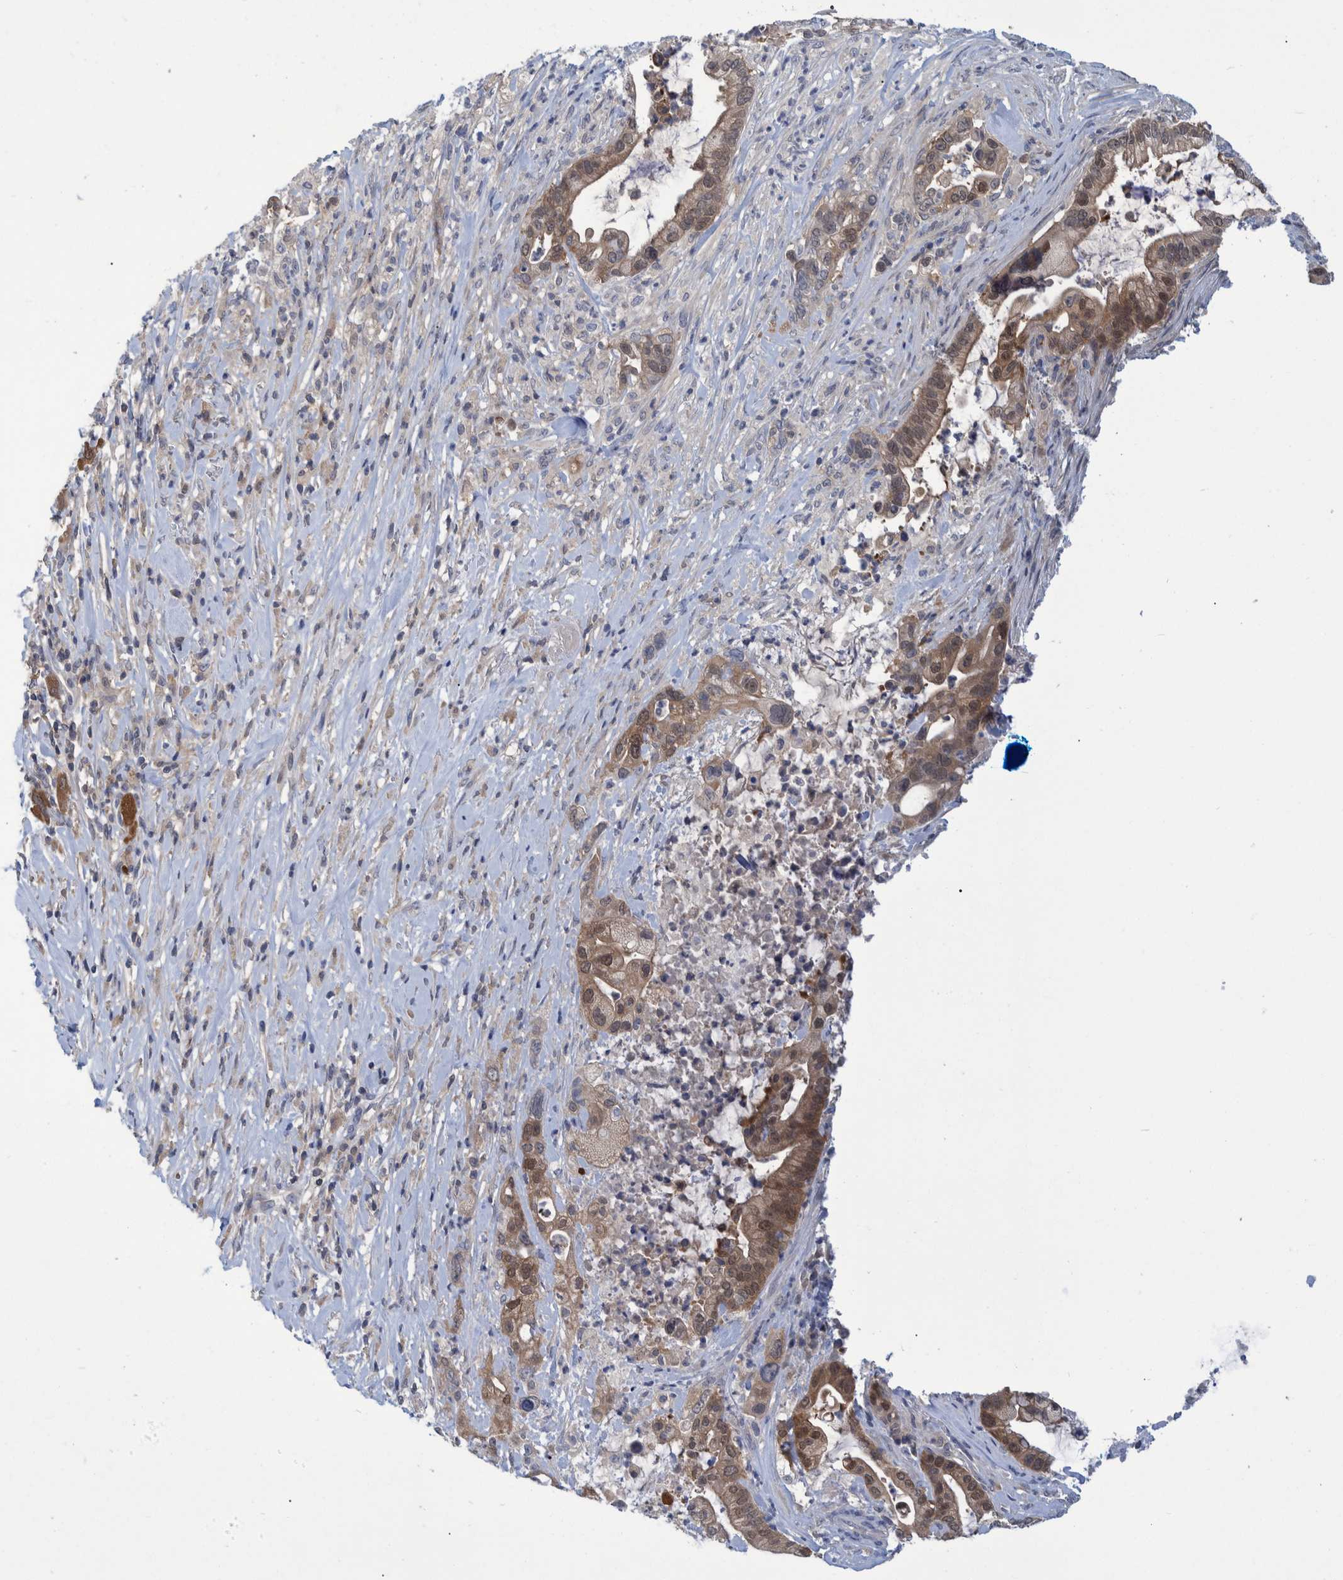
{"staining": {"intensity": "moderate", "quantity": ">75%", "location": "cytoplasmic/membranous"}, "tissue": "pancreatic cancer", "cell_type": "Tumor cells", "image_type": "cancer", "snomed": [{"axis": "morphology", "description": "Adenocarcinoma, NOS"}, {"axis": "topography", "description": "Pancreas"}], "caption": "Immunohistochemical staining of human pancreatic cancer (adenocarcinoma) reveals moderate cytoplasmic/membranous protein staining in about >75% of tumor cells.", "gene": "PCYT2", "patient": {"sex": "male", "age": 69}}